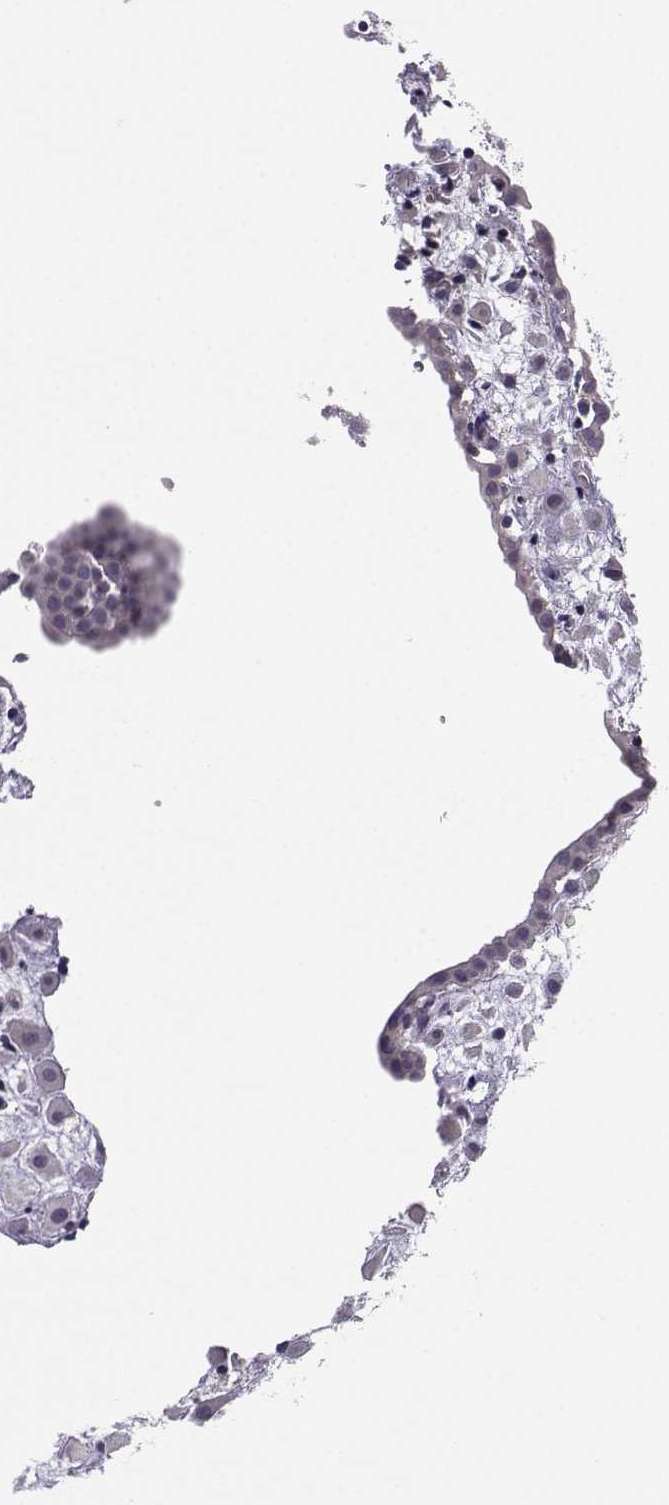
{"staining": {"intensity": "negative", "quantity": "none", "location": "none"}, "tissue": "placenta", "cell_type": "Decidual cells", "image_type": "normal", "snomed": [{"axis": "morphology", "description": "Normal tissue, NOS"}, {"axis": "topography", "description": "Placenta"}], "caption": "An IHC micrograph of unremarkable placenta is shown. There is no staining in decidual cells of placenta. (DAB (3,3'-diaminobenzidine) IHC with hematoxylin counter stain).", "gene": "FCAMR", "patient": {"sex": "female", "age": 24}}